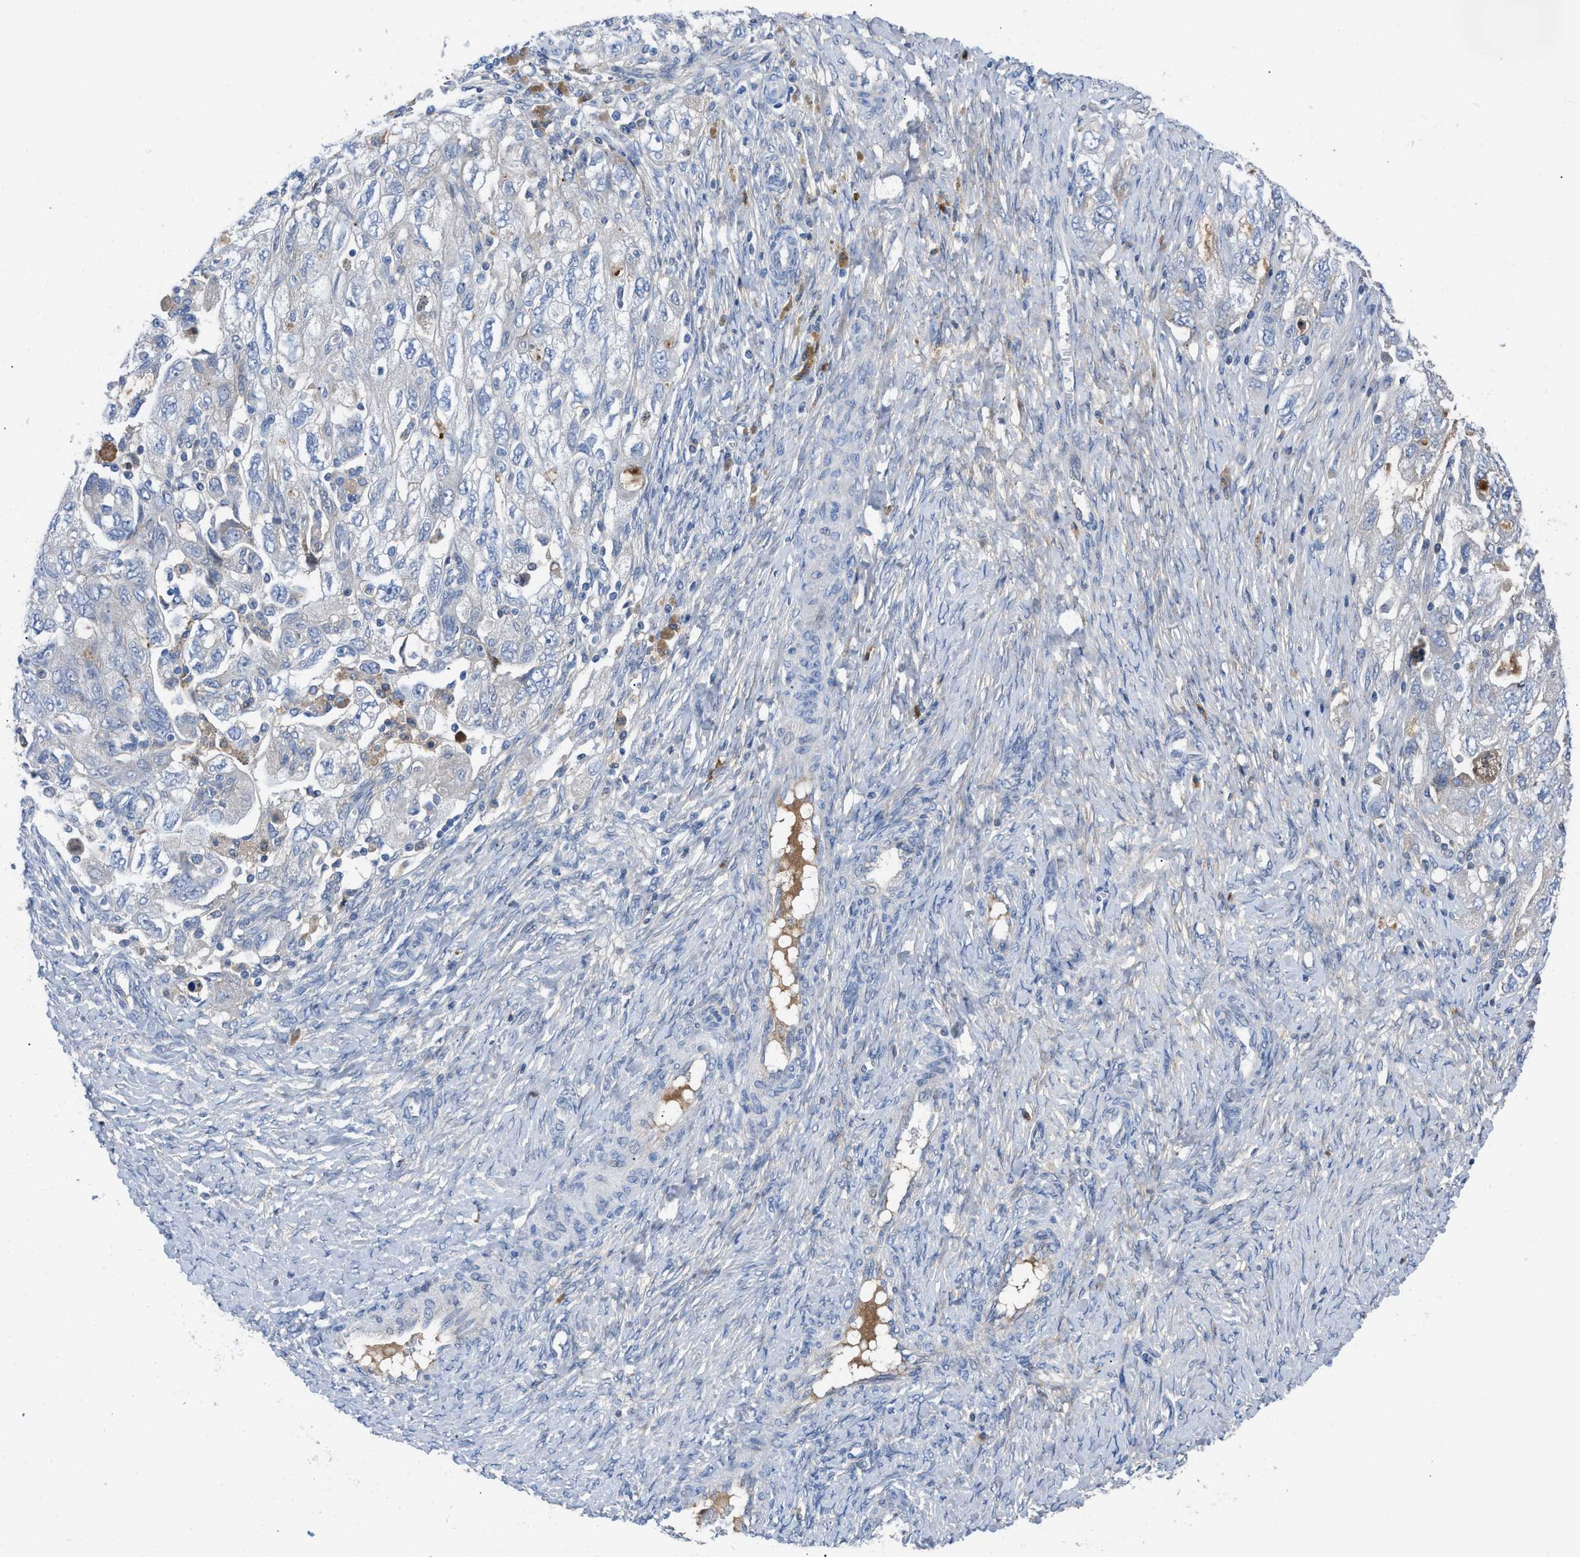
{"staining": {"intensity": "negative", "quantity": "none", "location": "none"}, "tissue": "ovarian cancer", "cell_type": "Tumor cells", "image_type": "cancer", "snomed": [{"axis": "morphology", "description": "Carcinoma, NOS"}, {"axis": "morphology", "description": "Cystadenocarcinoma, serous, NOS"}, {"axis": "topography", "description": "Ovary"}], "caption": "Immunohistochemistry micrograph of neoplastic tissue: carcinoma (ovarian) stained with DAB (3,3'-diaminobenzidine) displays no significant protein positivity in tumor cells. The staining is performed using DAB (3,3'-diaminobenzidine) brown chromogen with nuclei counter-stained in using hematoxylin.", "gene": "HPX", "patient": {"sex": "female", "age": 69}}